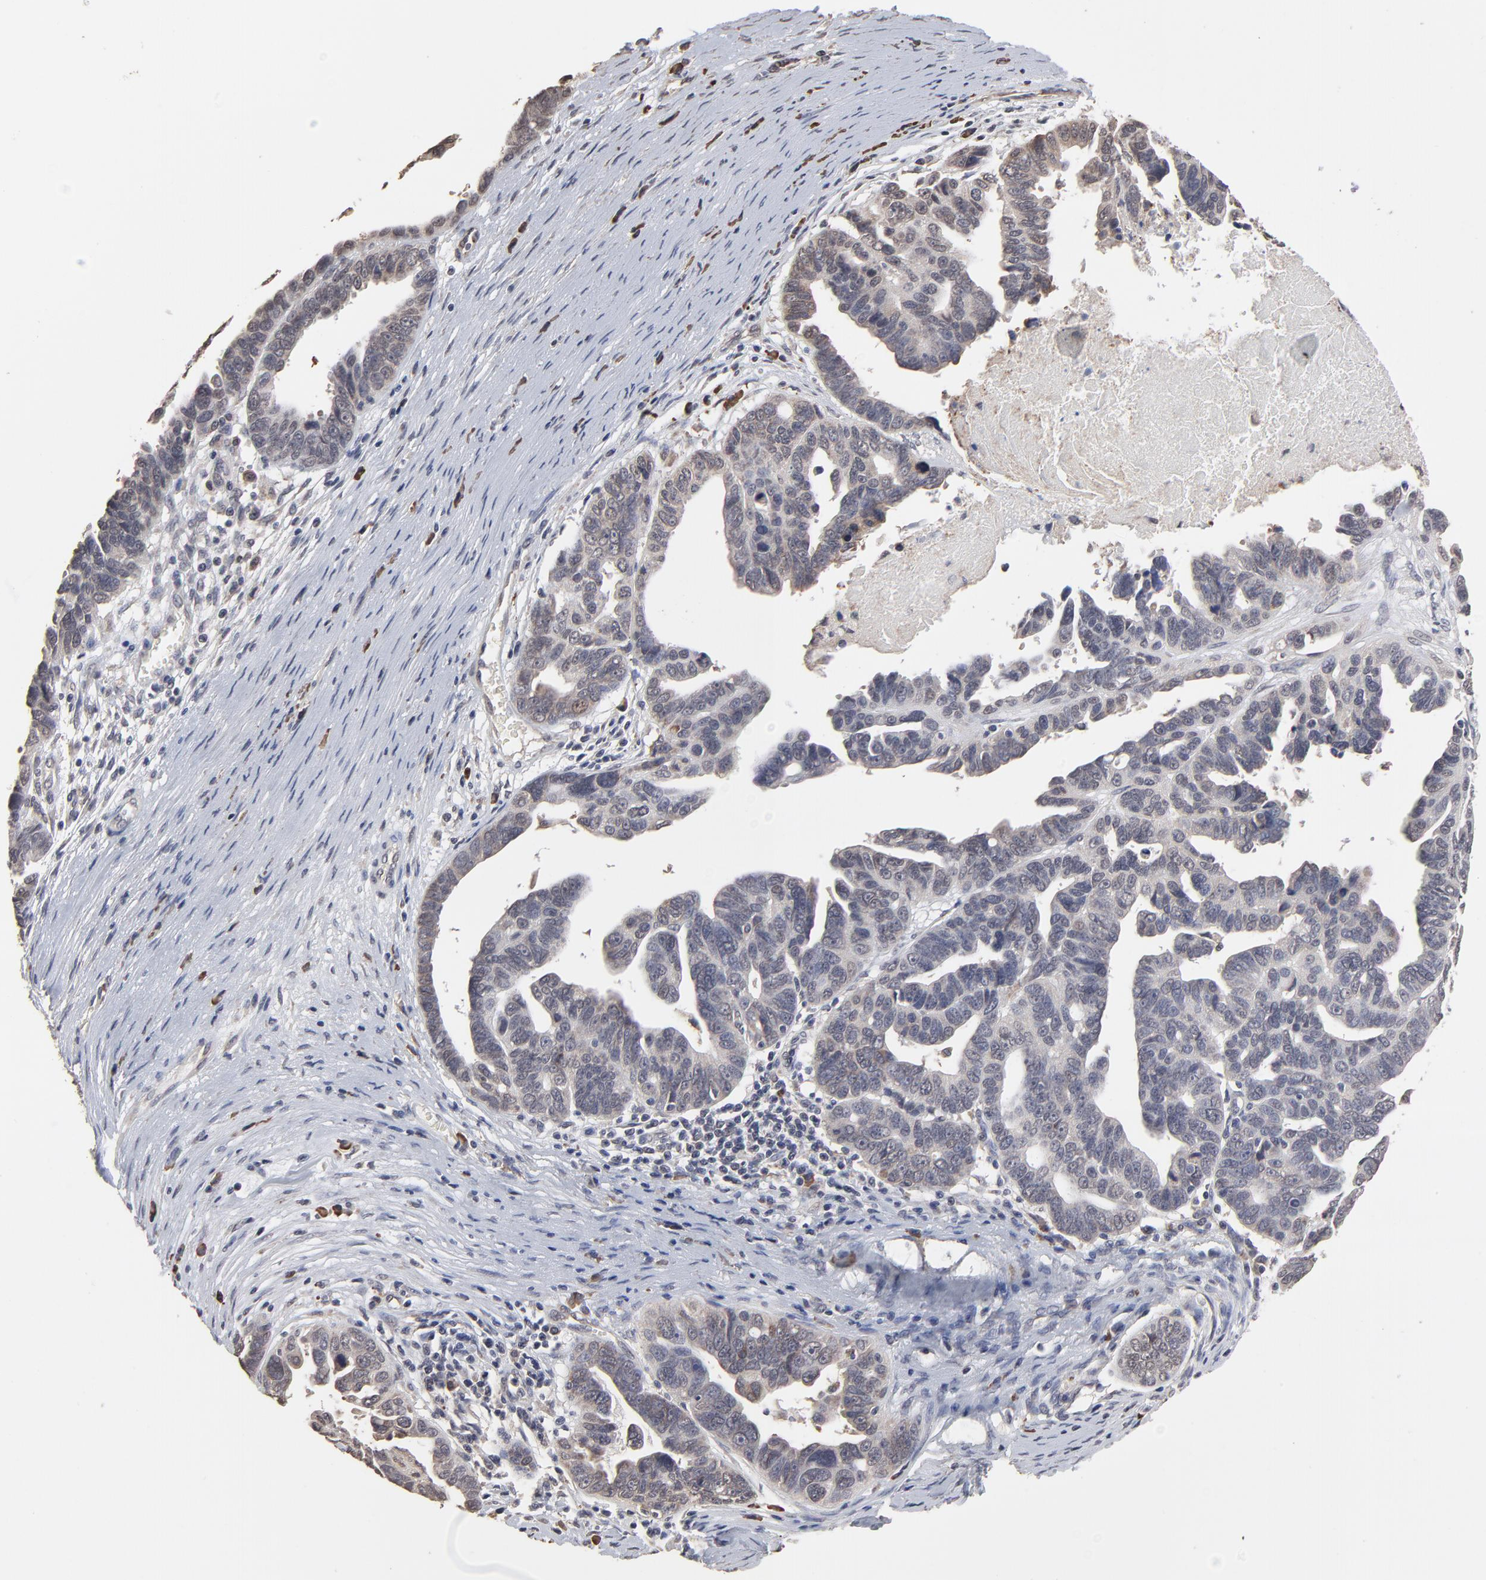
{"staining": {"intensity": "weak", "quantity": "<25%", "location": "cytoplasmic/membranous"}, "tissue": "ovarian cancer", "cell_type": "Tumor cells", "image_type": "cancer", "snomed": [{"axis": "morphology", "description": "Carcinoma, endometroid"}, {"axis": "morphology", "description": "Cystadenocarcinoma, serous, NOS"}, {"axis": "topography", "description": "Ovary"}], "caption": "An image of human ovarian cancer (serous cystadenocarcinoma) is negative for staining in tumor cells.", "gene": "CHM", "patient": {"sex": "female", "age": 45}}